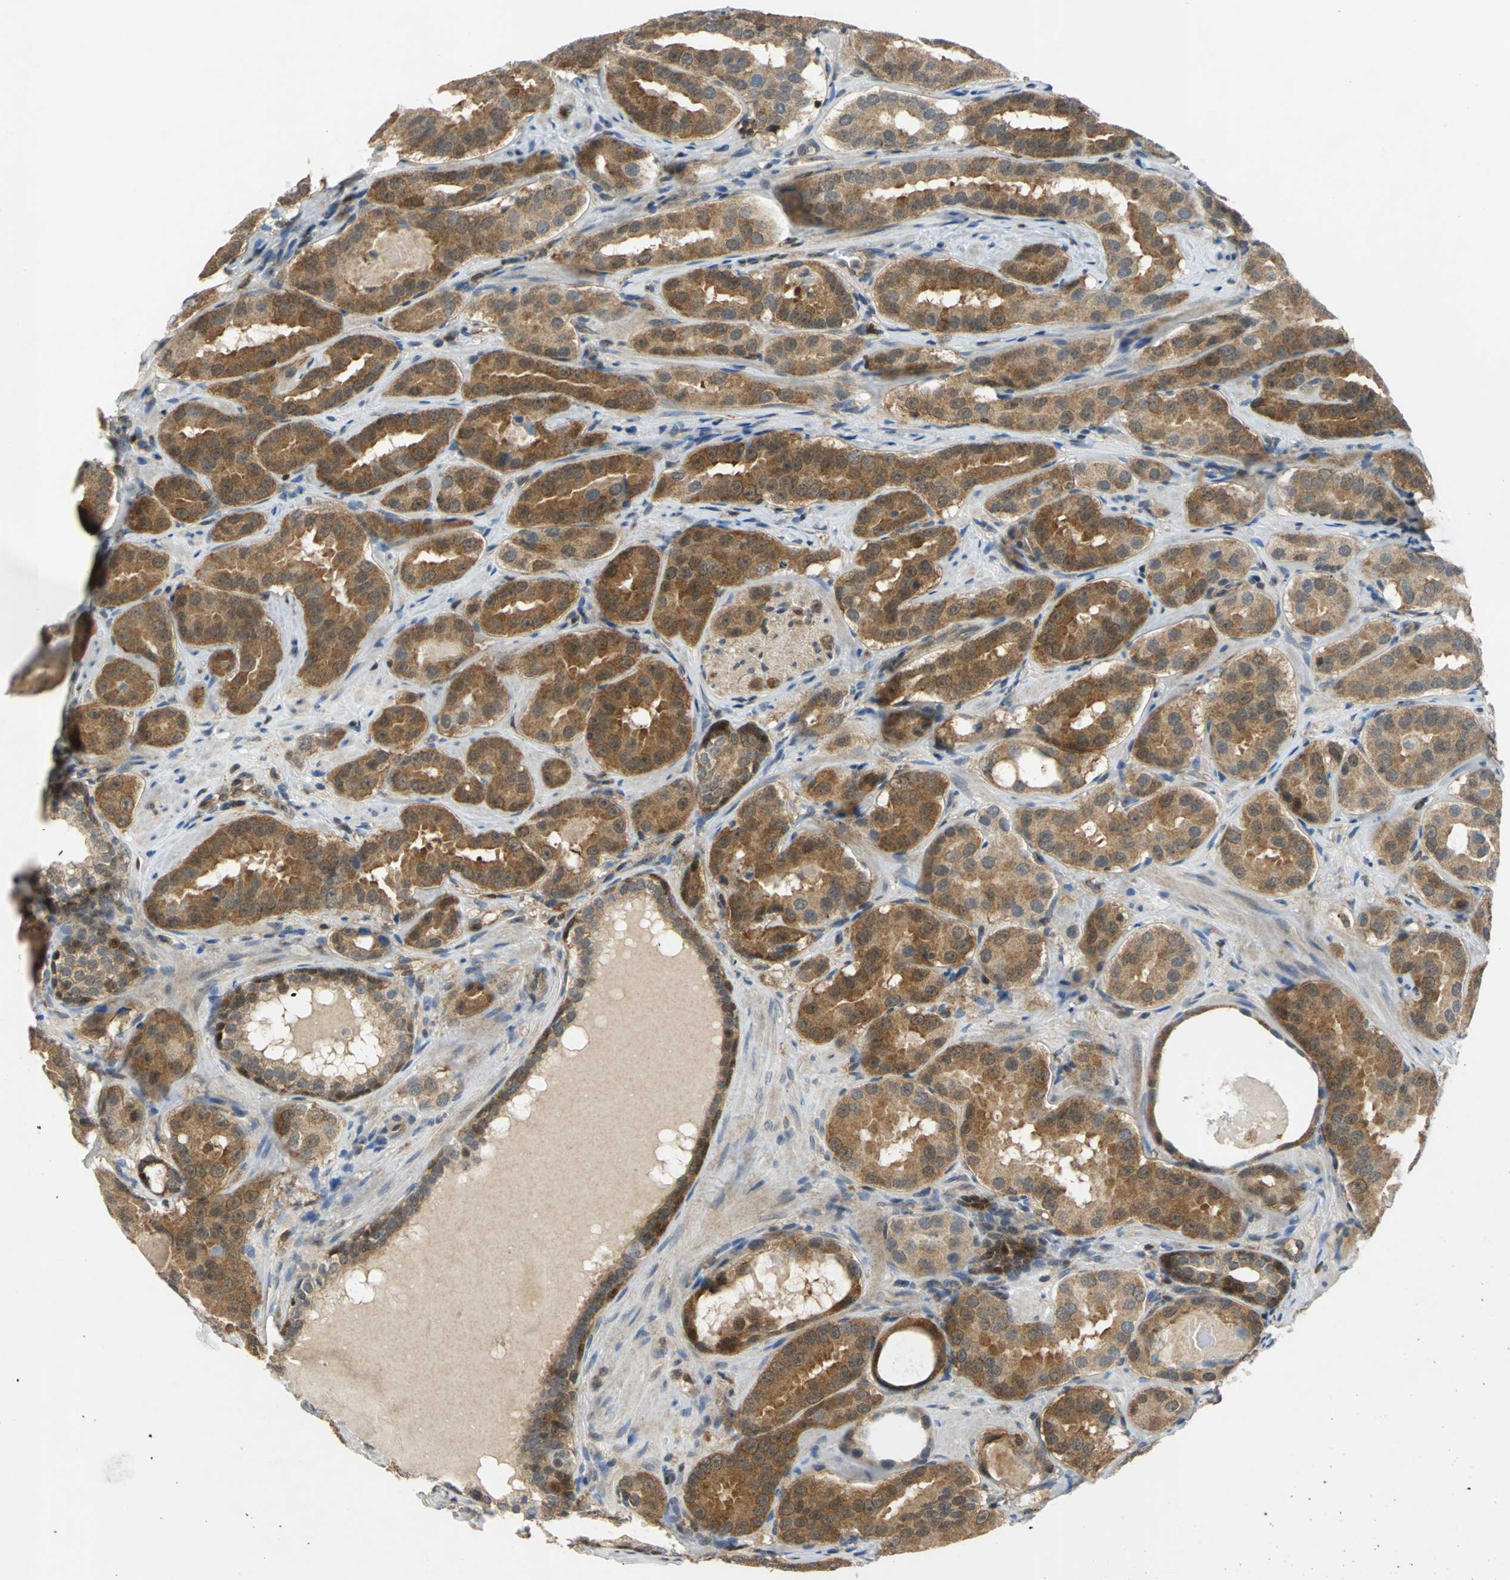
{"staining": {"intensity": "strong", "quantity": ">75%", "location": "cytoplasmic/membranous"}, "tissue": "prostate cancer", "cell_type": "Tumor cells", "image_type": "cancer", "snomed": [{"axis": "morphology", "description": "Adenocarcinoma, Low grade"}, {"axis": "topography", "description": "Prostate"}], "caption": "Human prostate cancer stained for a protein (brown) demonstrates strong cytoplasmic/membranous positive staining in approximately >75% of tumor cells.", "gene": "PPIA", "patient": {"sex": "male", "age": 59}}